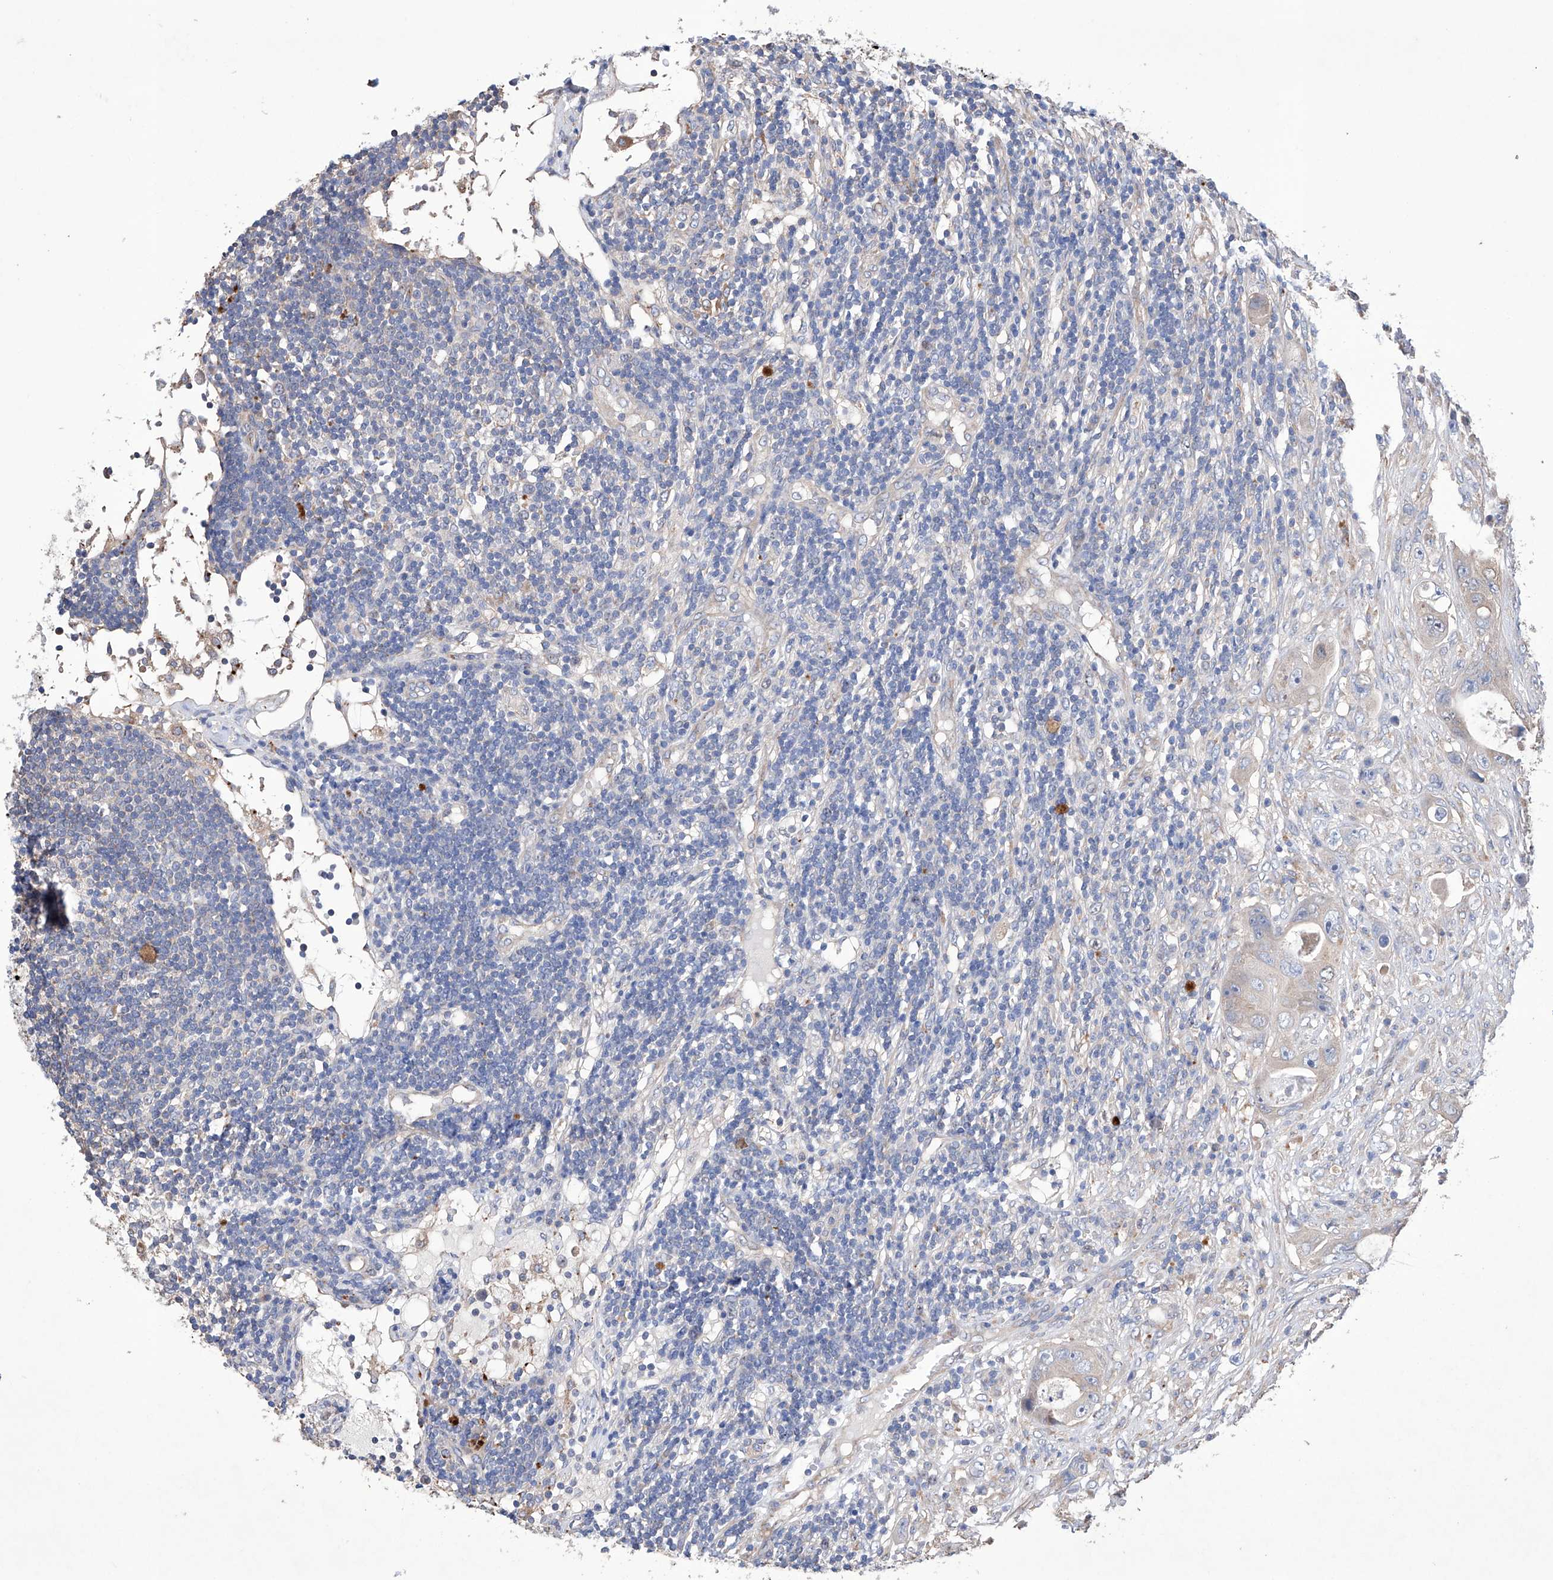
{"staining": {"intensity": "weak", "quantity": "25%-75%", "location": "cytoplasmic/membranous"}, "tissue": "colorectal cancer", "cell_type": "Tumor cells", "image_type": "cancer", "snomed": [{"axis": "morphology", "description": "Adenocarcinoma, NOS"}, {"axis": "topography", "description": "Colon"}], "caption": "Protein staining of colorectal cancer tissue exhibits weak cytoplasmic/membranous positivity in about 25%-75% of tumor cells.", "gene": "AFG1L", "patient": {"sex": "female", "age": 46}}